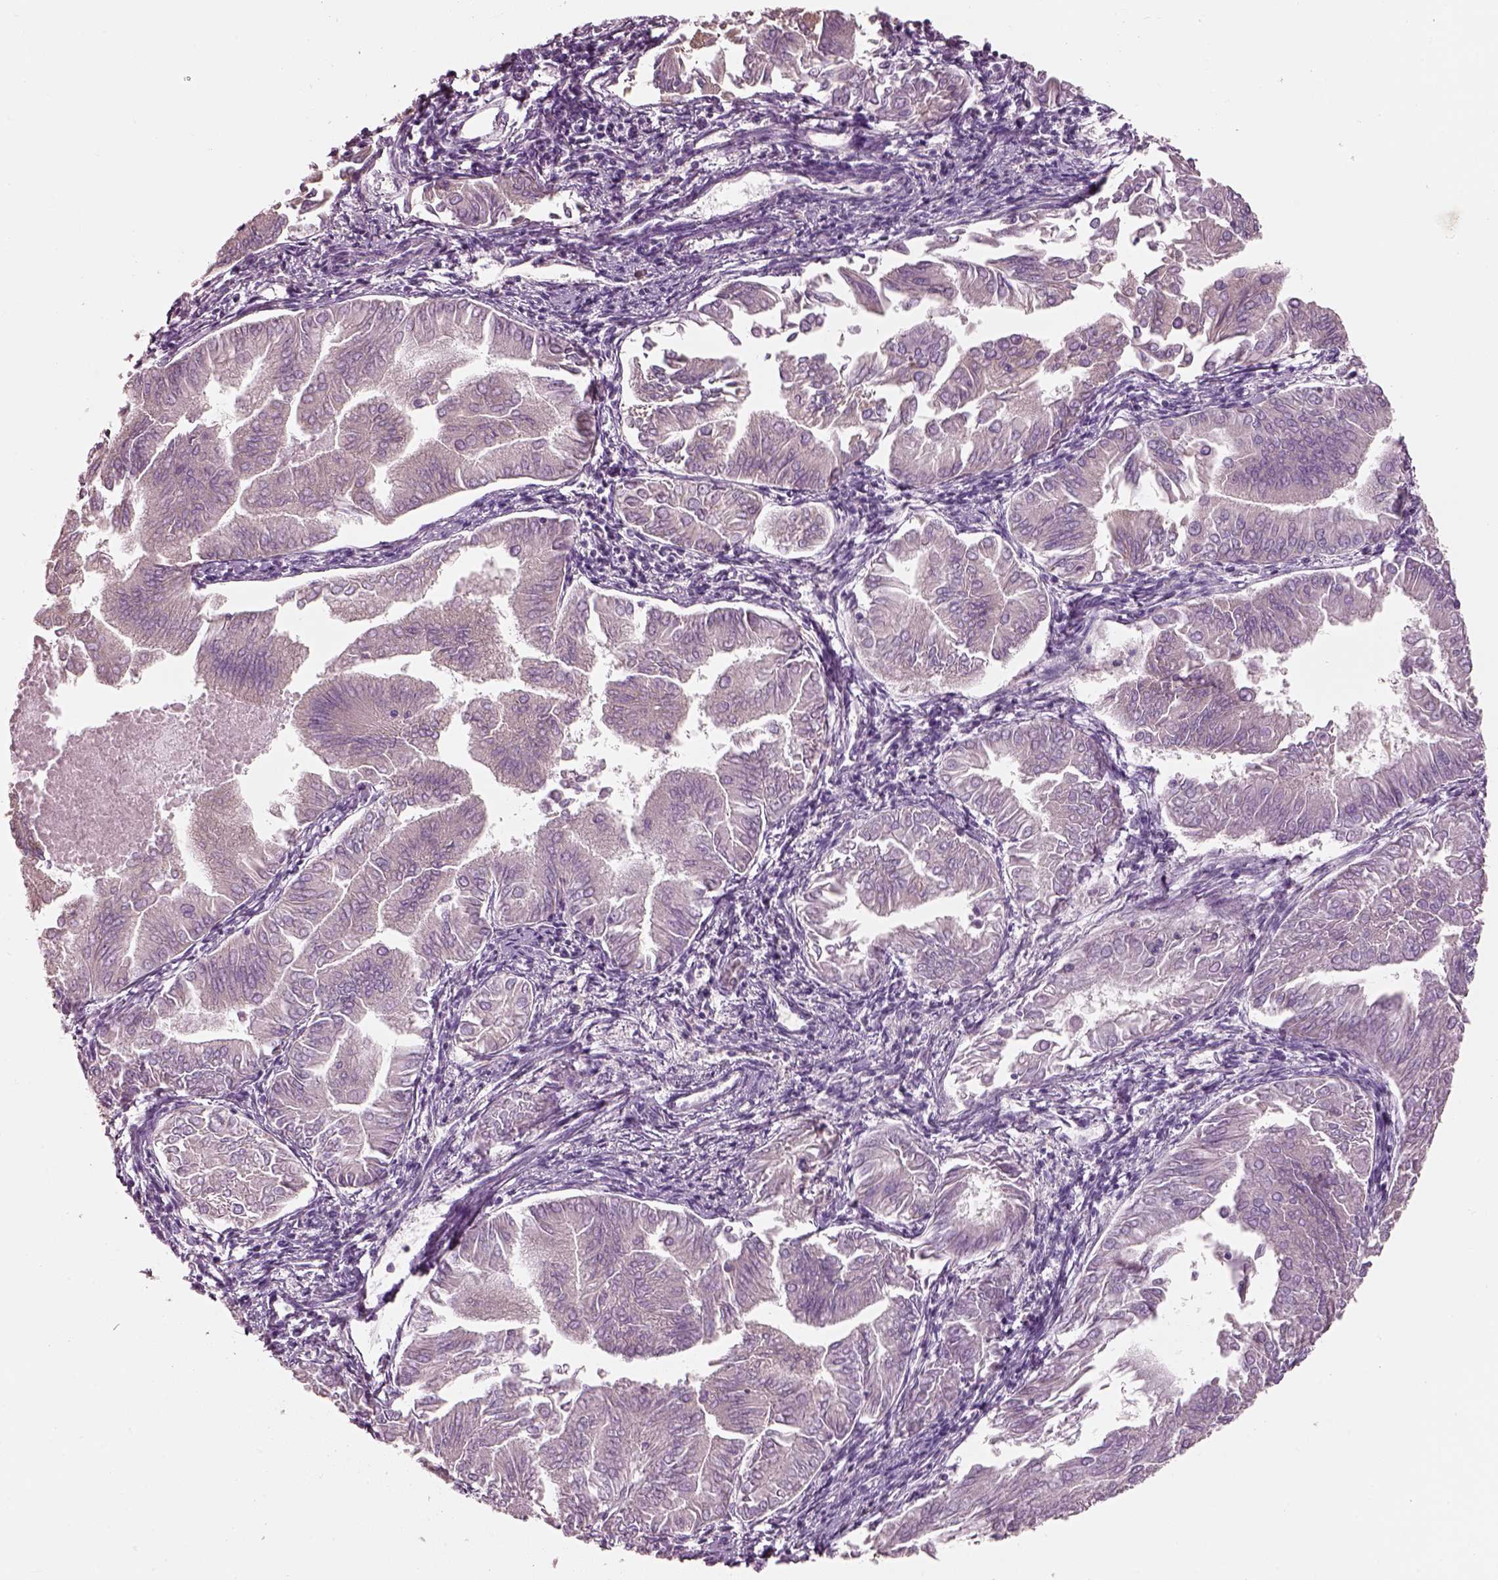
{"staining": {"intensity": "negative", "quantity": "none", "location": "none"}, "tissue": "endometrial cancer", "cell_type": "Tumor cells", "image_type": "cancer", "snomed": [{"axis": "morphology", "description": "Adenocarcinoma, NOS"}, {"axis": "topography", "description": "Endometrium"}], "caption": "This is an IHC micrograph of human adenocarcinoma (endometrial). There is no positivity in tumor cells.", "gene": "PNOC", "patient": {"sex": "female", "age": 53}}